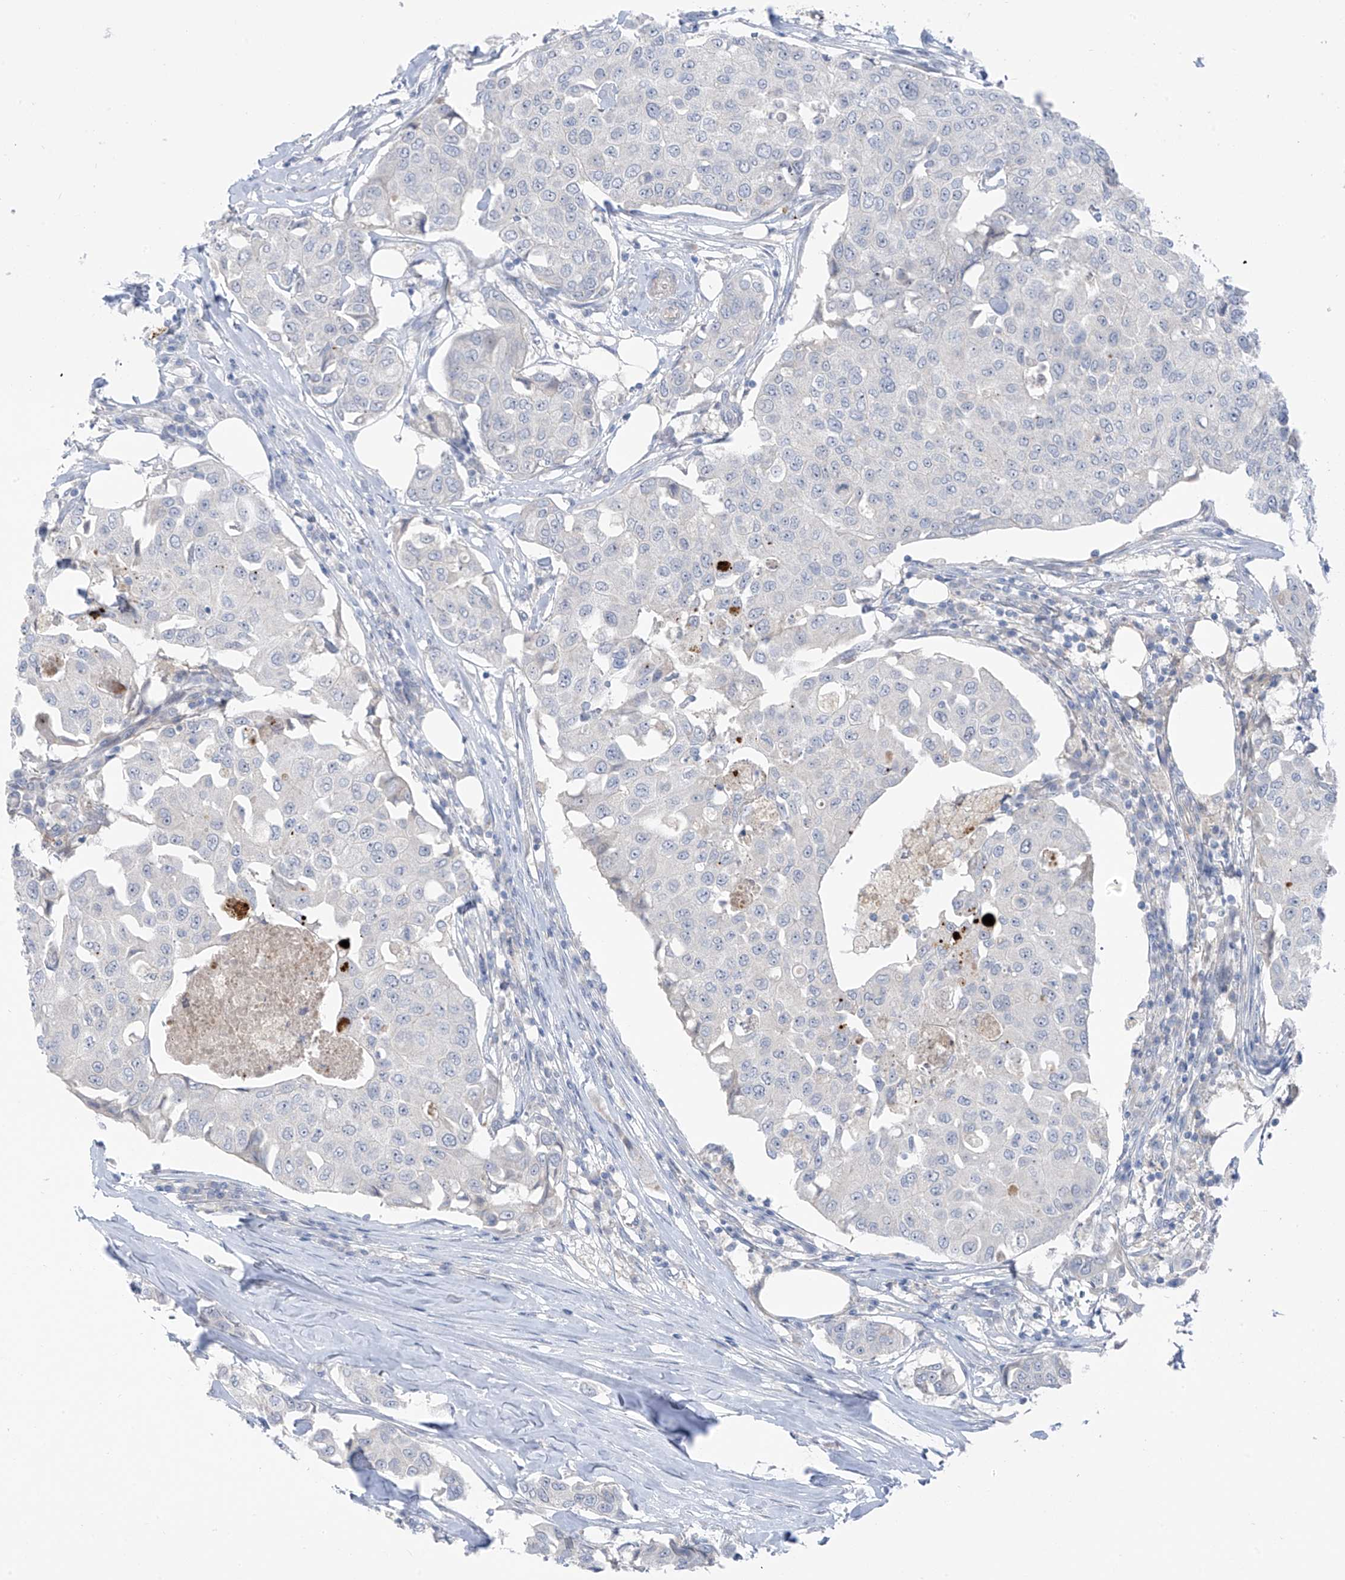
{"staining": {"intensity": "negative", "quantity": "none", "location": "none"}, "tissue": "breast cancer", "cell_type": "Tumor cells", "image_type": "cancer", "snomed": [{"axis": "morphology", "description": "Duct carcinoma"}, {"axis": "topography", "description": "Breast"}], "caption": "Immunohistochemical staining of human breast cancer (intraductal carcinoma) exhibits no significant expression in tumor cells. Brightfield microscopy of immunohistochemistry stained with DAB (3,3'-diaminobenzidine) (brown) and hematoxylin (blue), captured at high magnification.", "gene": "ZNF793", "patient": {"sex": "female", "age": 80}}